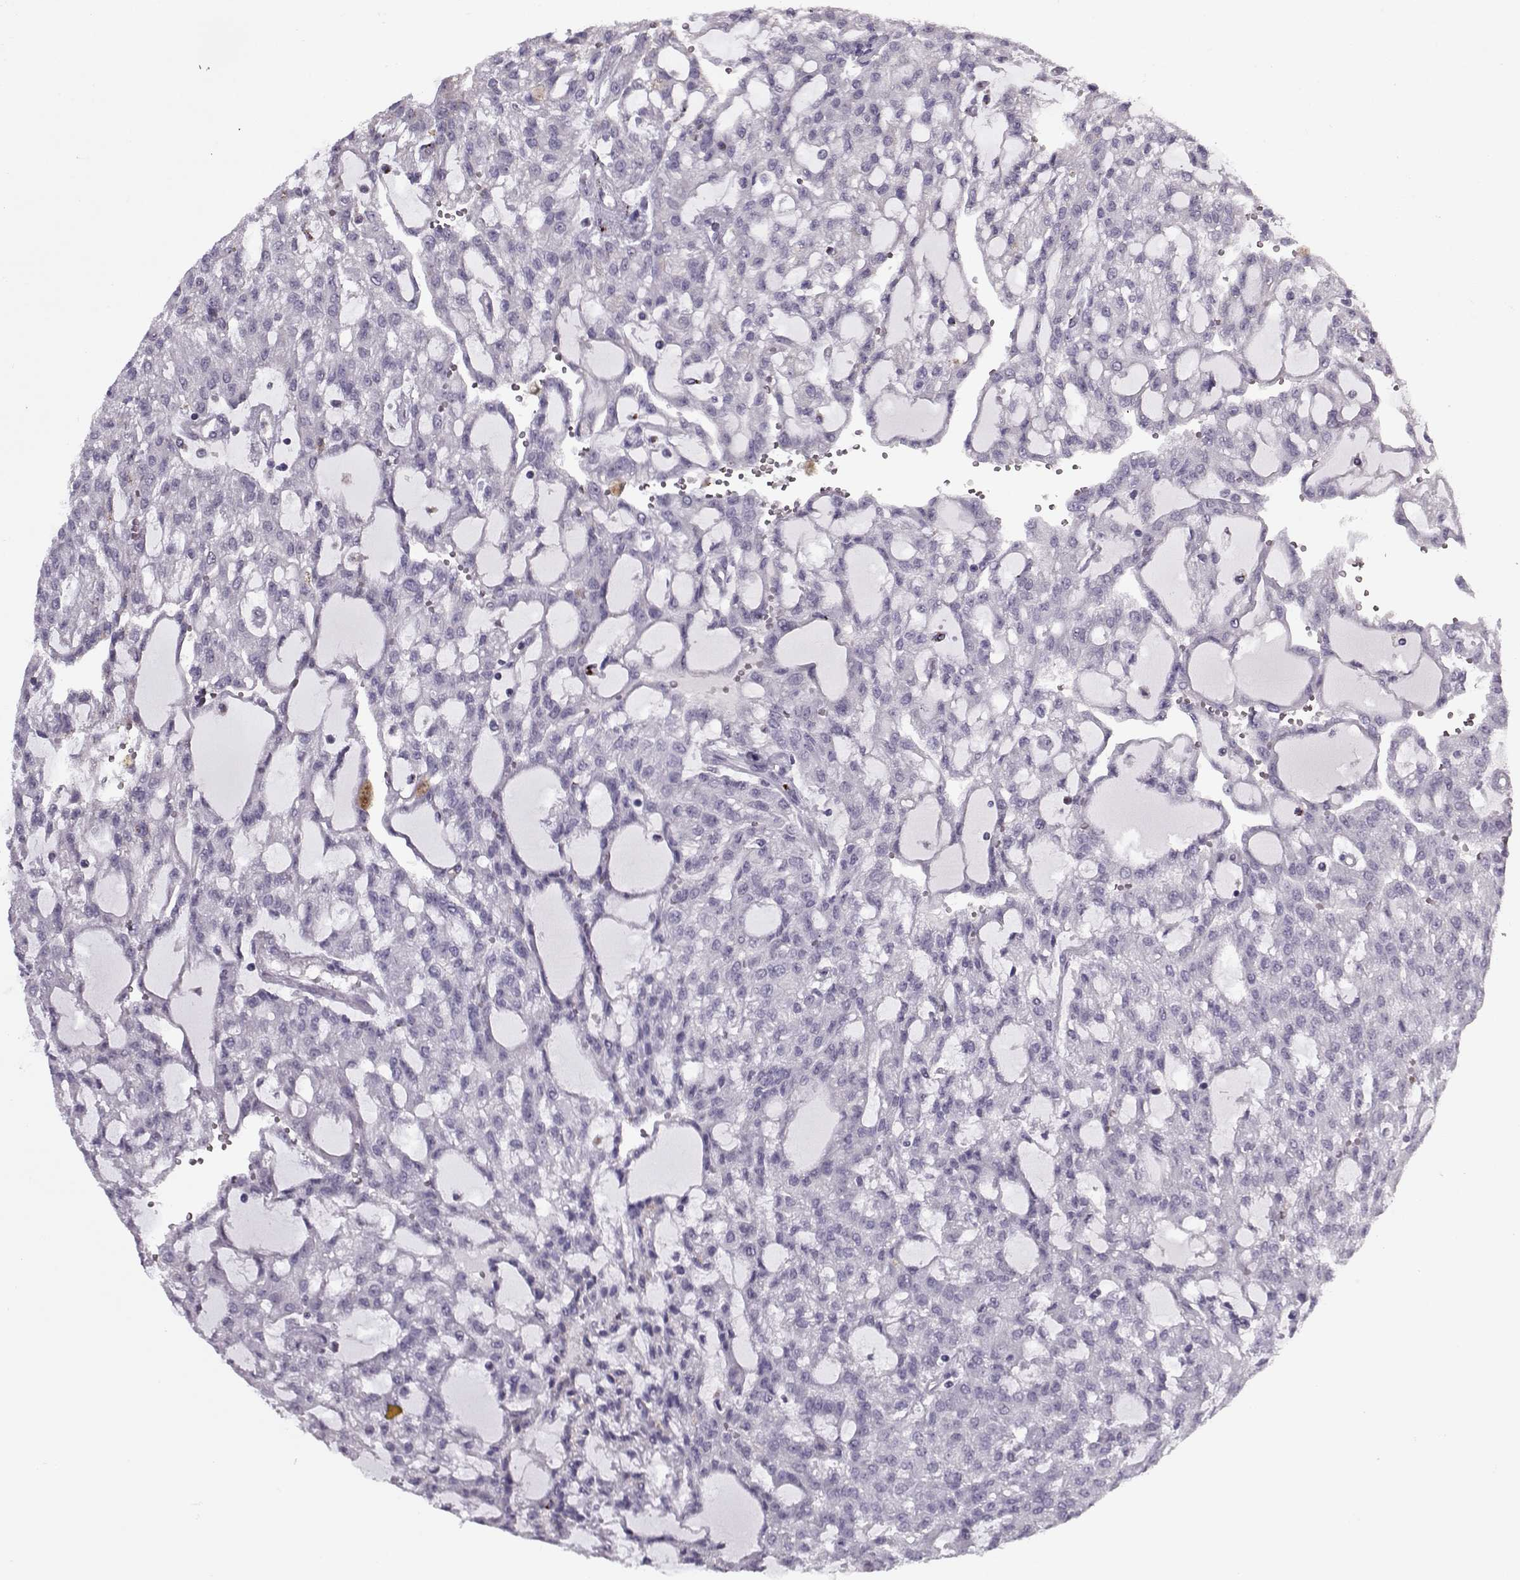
{"staining": {"intensity": "negative", "quantity": "none", "location": "none"}, "tissue": "renal cancer", "cell_type": "Tumor cells", "image_type": "cancer", "snomed": [{"axis": "morphology", "description": "Adenocarcinoma, NOS"}, {"axis": "topography", "description": "Kidney"}], "caption": "The image exhibits no significant positivity in tumor cells of renal cancer.", "gene": "ACOT11", "patient": {"sex": "male", "age": 63}}